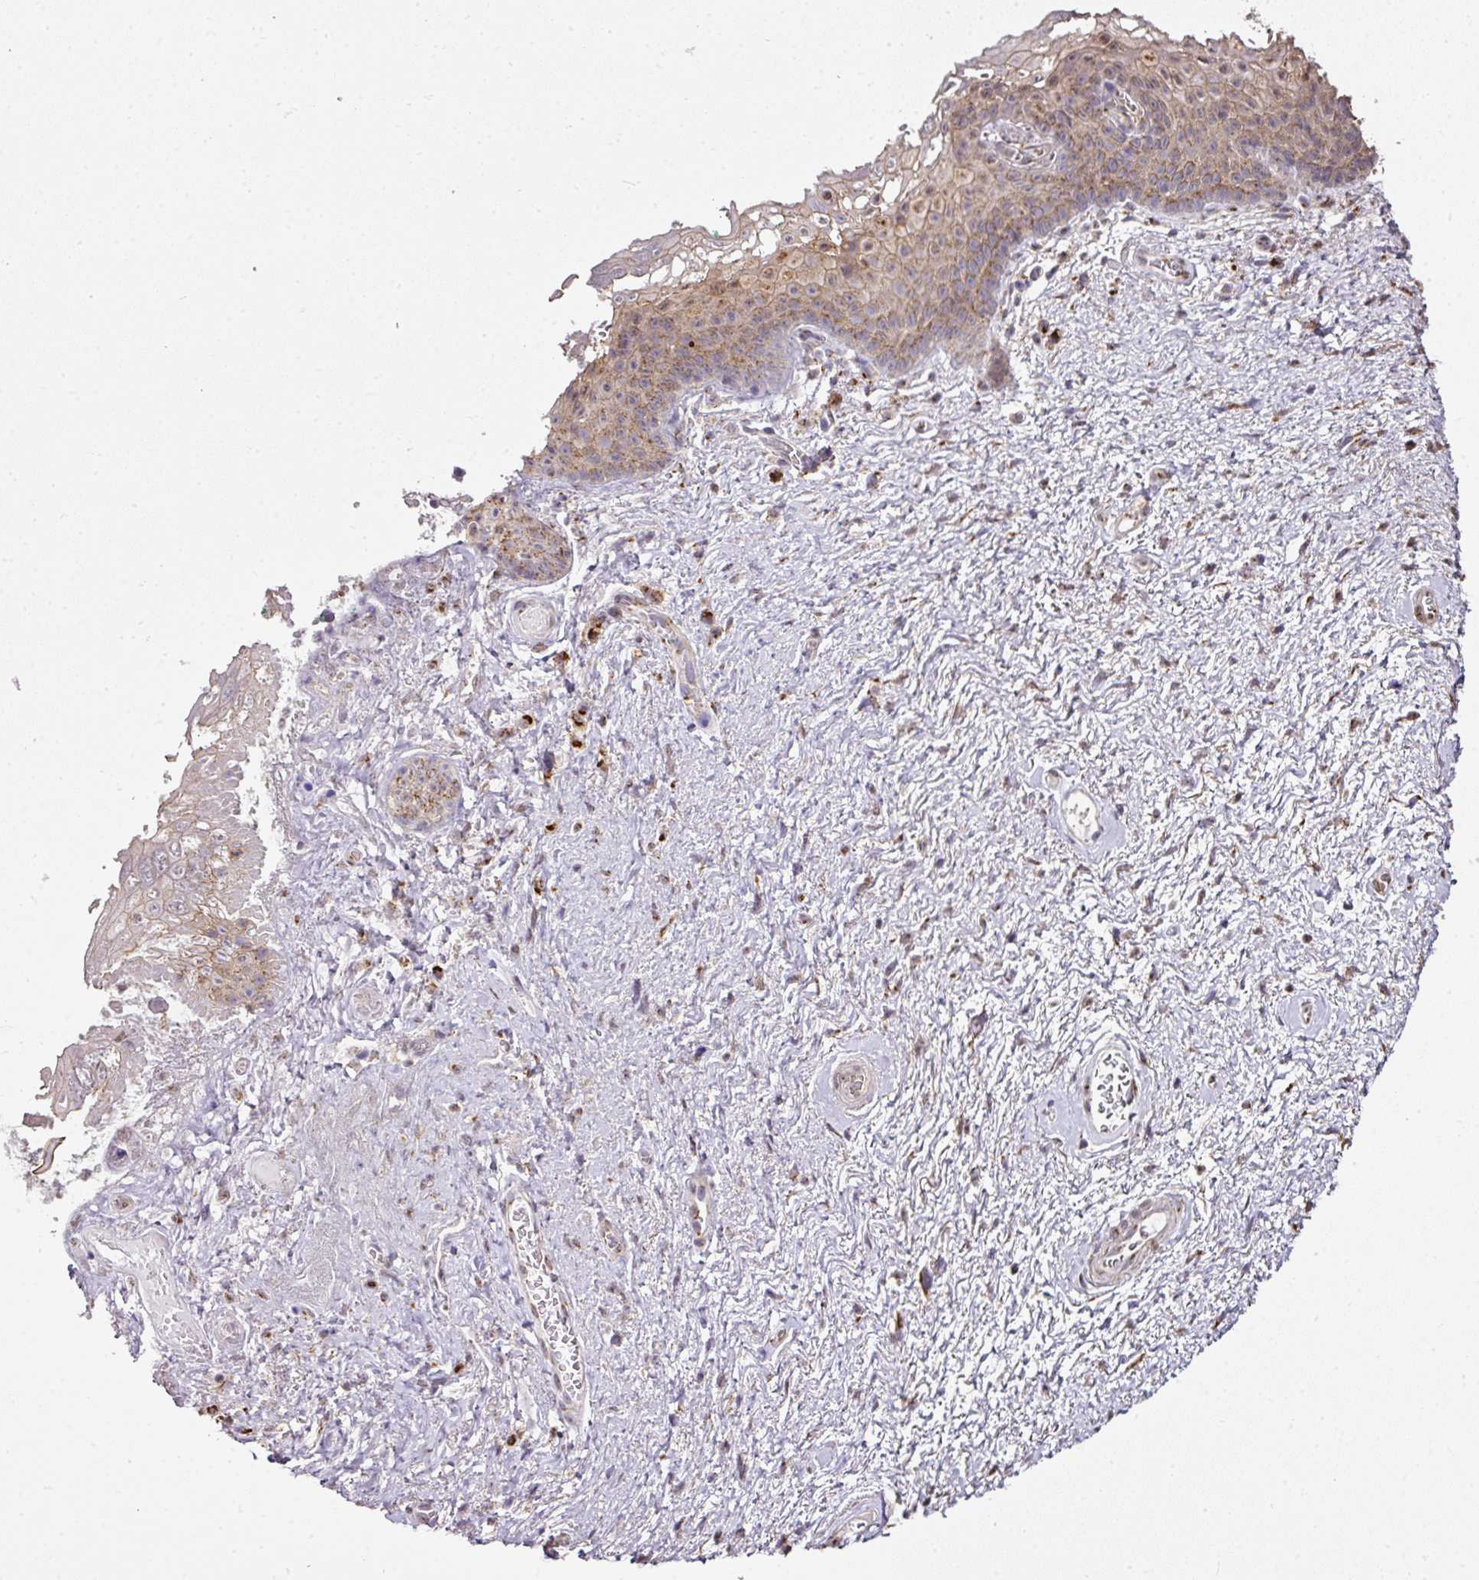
{"staining": {"intensity": "moderate", "quantity": "25%-75%", "location": "cytoplasmic/membranous"}, "tissue": "vagina", "cell_type": "Squamous epithelial cells", "image_type": "normal", "snomed": [{"axis": "morphology", "description": "Normal tissue, NOS"}, {"axis": "topography", "description": "Vulva"}, {"axis": "topography", "description": "Vagina"}, {"axis": "topography", "description": "Peripheral nerve tissue"}], "caption": "Vagina stained with IHC demonstrates moderate cytoplasmic/membranous expression in about 25%-75% of squamous epithelial cells. (Stains: DAB in brown, nuclei in blue, Microscopy: brightfield microscopy at high magnification).", "gene": "JPH2", "patient": {"sex": "female", "age": 66}}